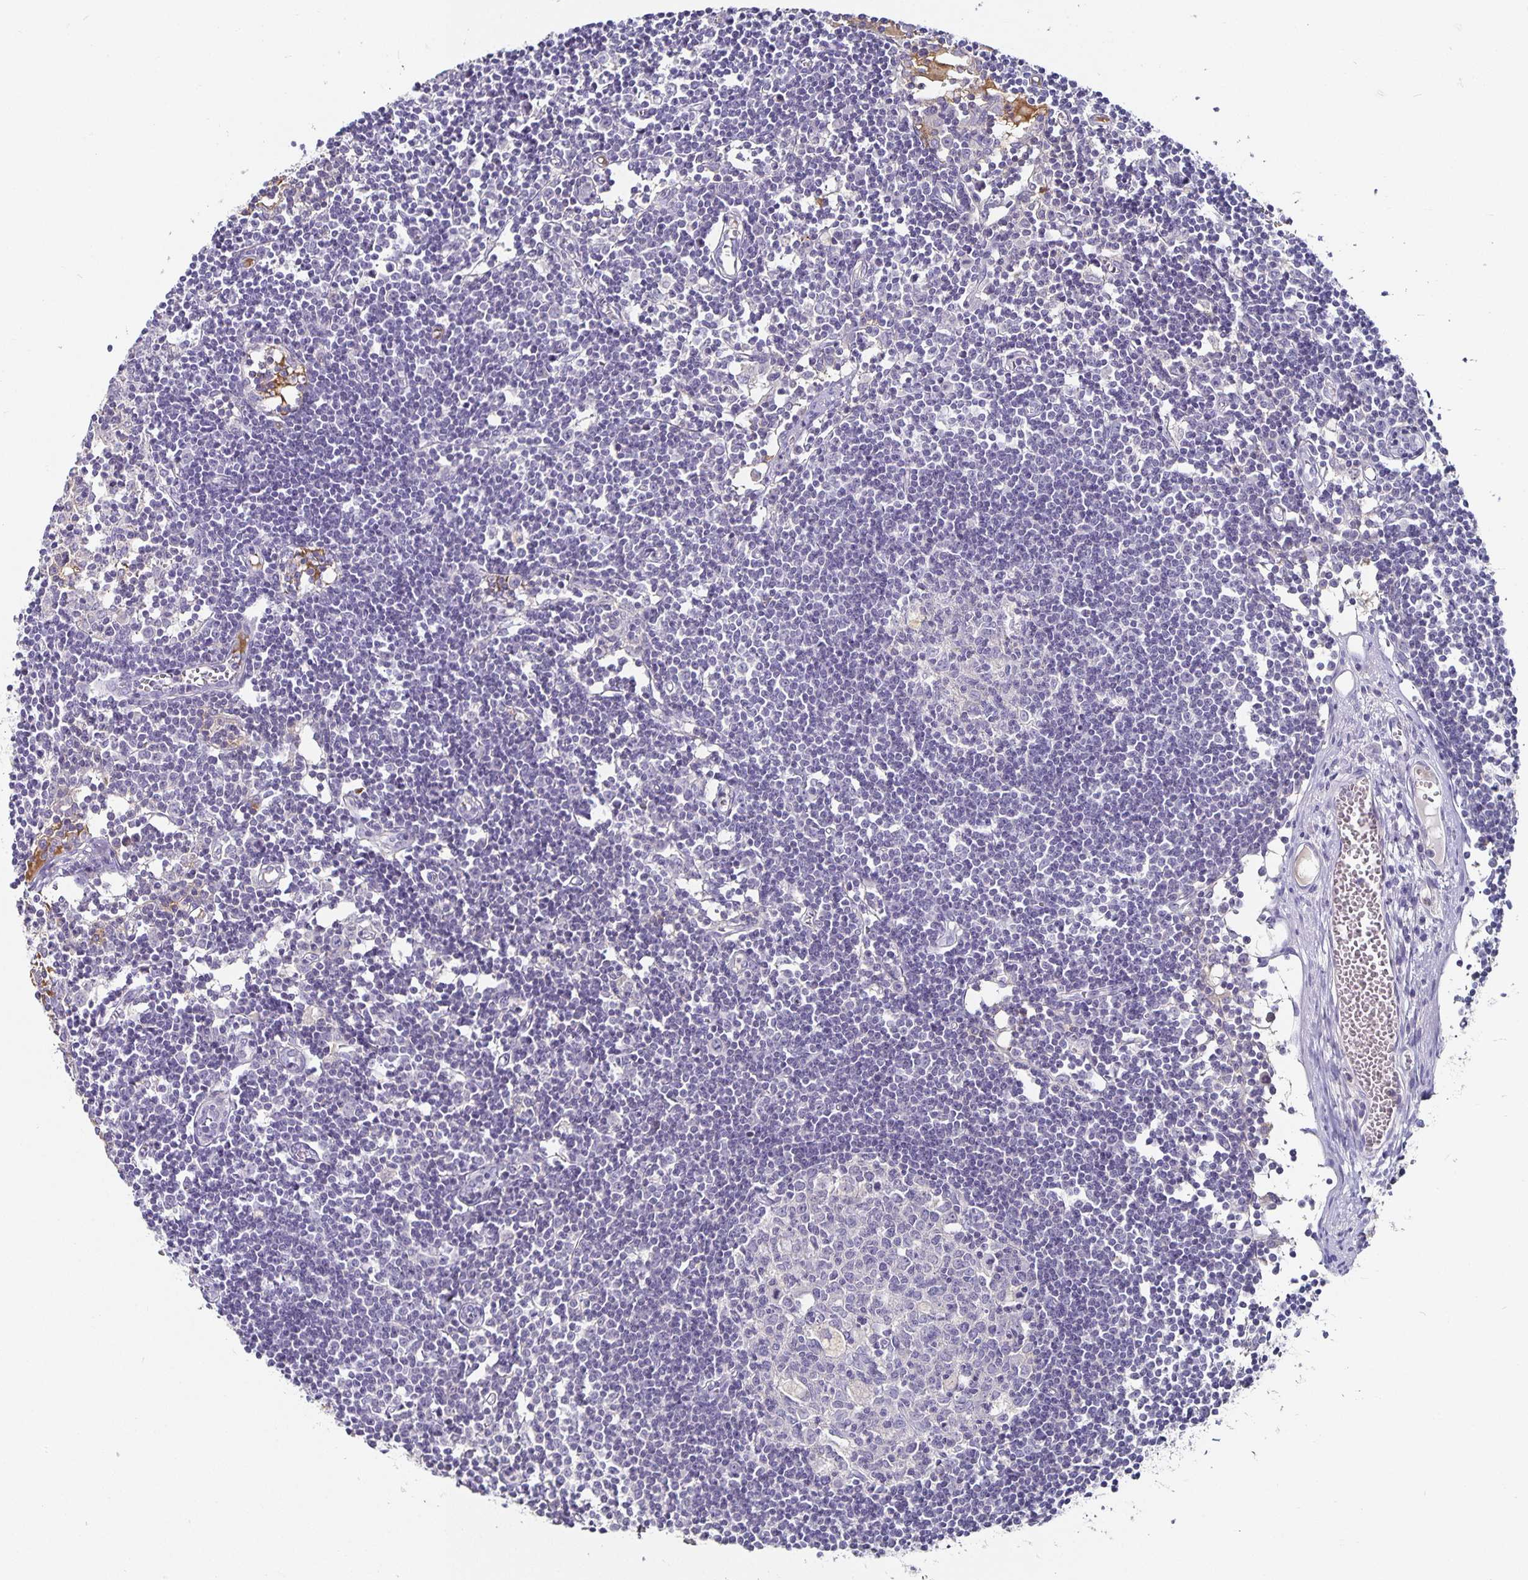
{"staining": {"intensity": "negative", "quantity": "none", "location": "none"}, "tissue": "lymph node", "cell_type": "Germinal center cells", "image_type": "normal", "snomed": [{"axis": "morphology", "description": "Normal tissue, NOS"}, {"axis": "topography", "description": "Lymph node"}], "caption": "DAB (3,3'-diaminobenzidine) immunohistochemical staining of normal lymph node displays no significant staining in germinal center cells. The staining is performed using DAB brown chromogen with nuclei counter-stained in using hematoxylin.", "gene": "CHGA", "patient": {"sex": "female", "age": 11}}